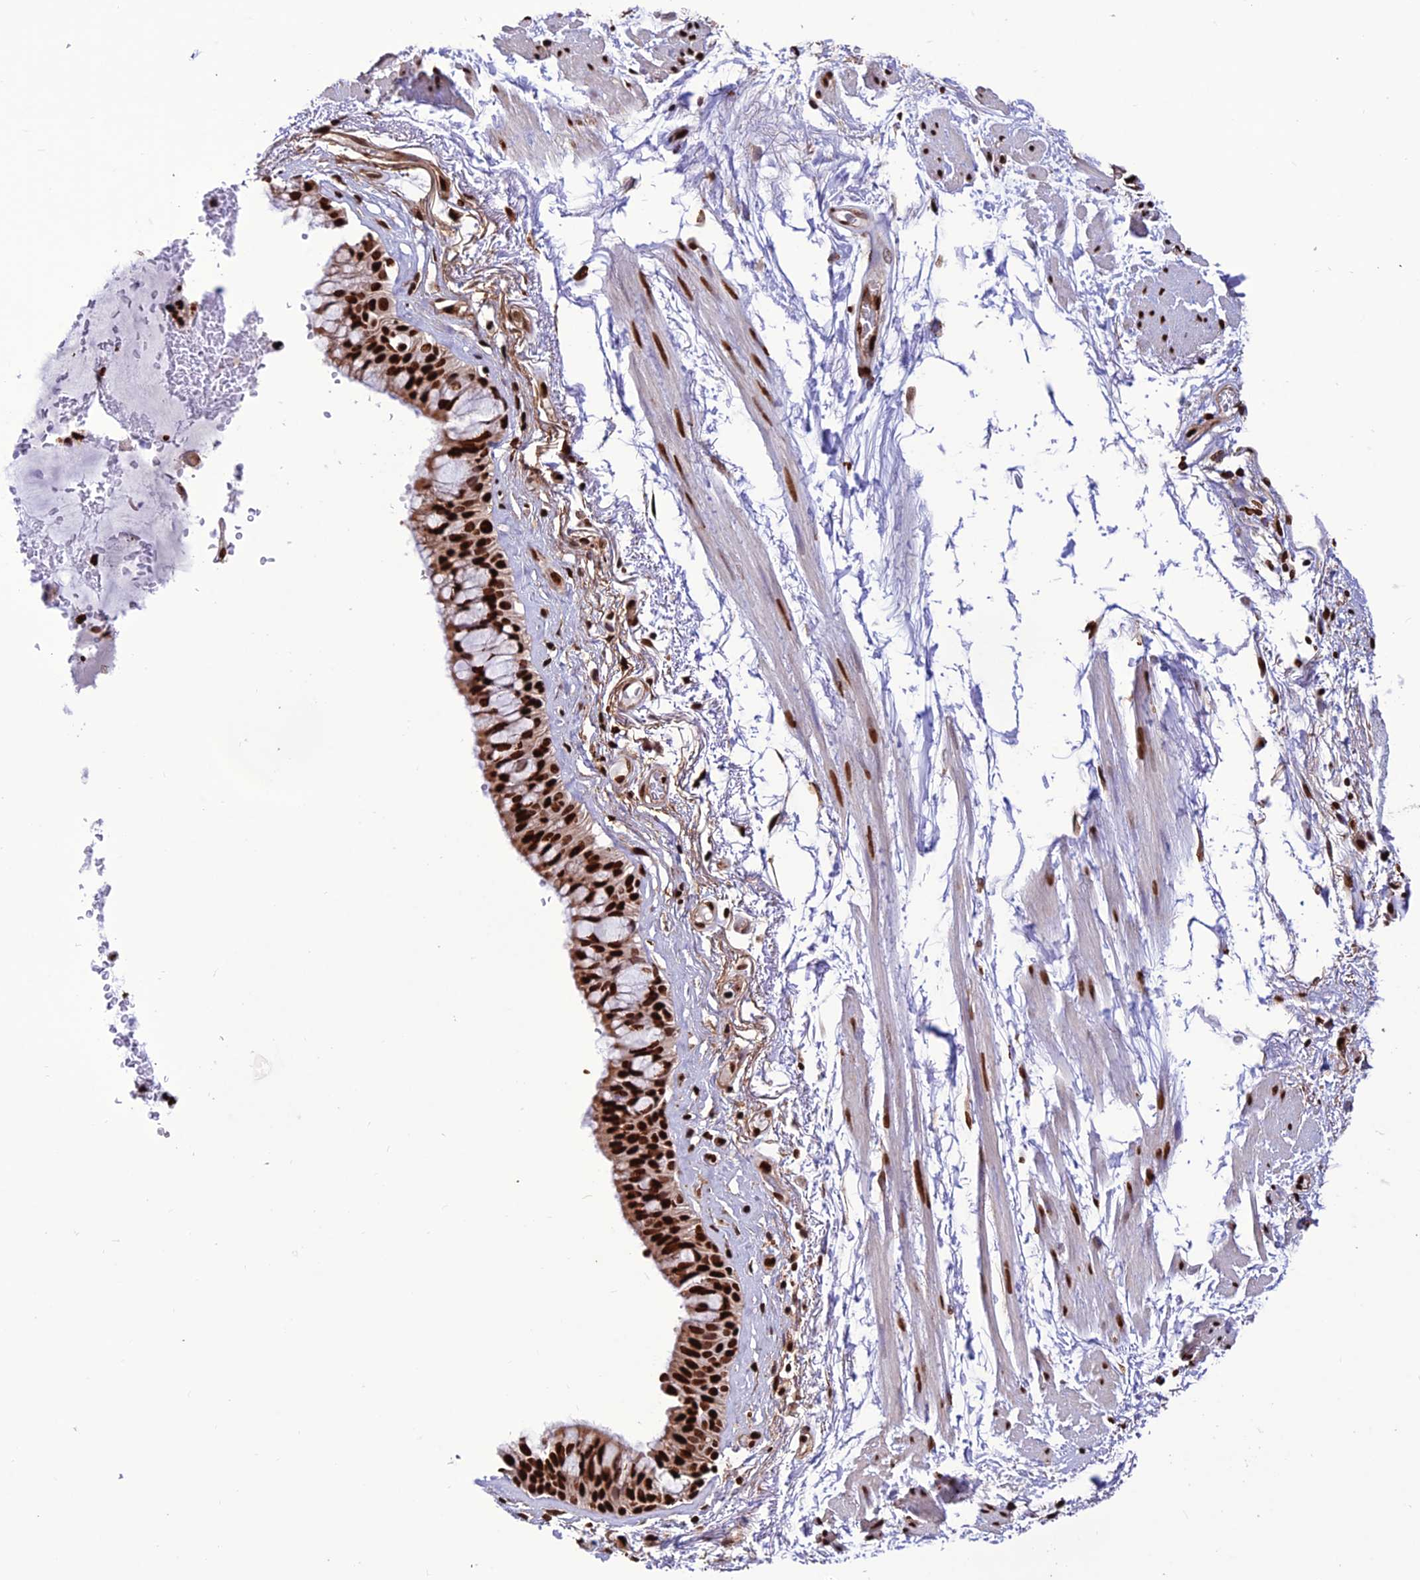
{"staining": {"intensity": "strong", "quantity": ">75%", "location": "nuclear"}, "tissue": "adipose tissue", "cell_type": "Adipocytes", "image_type": "normal", "snomed": [{"axis": "morphology", "description": "Normal tissue, NOS"}, {"axis": "topography", "description": "Bronchus"}], "caption": "Adipose tissue was stained to show a protein in brown. There is high levels of strong nuclear expression in approximately >75% of adipocytes. The protein of interest is stained brown, and the nuclei are stained in blue (DAB IHC with brightfield microscopy, high magnification).", "gene": "INO80E", "patient": {"sex": "male", "age": 66}}